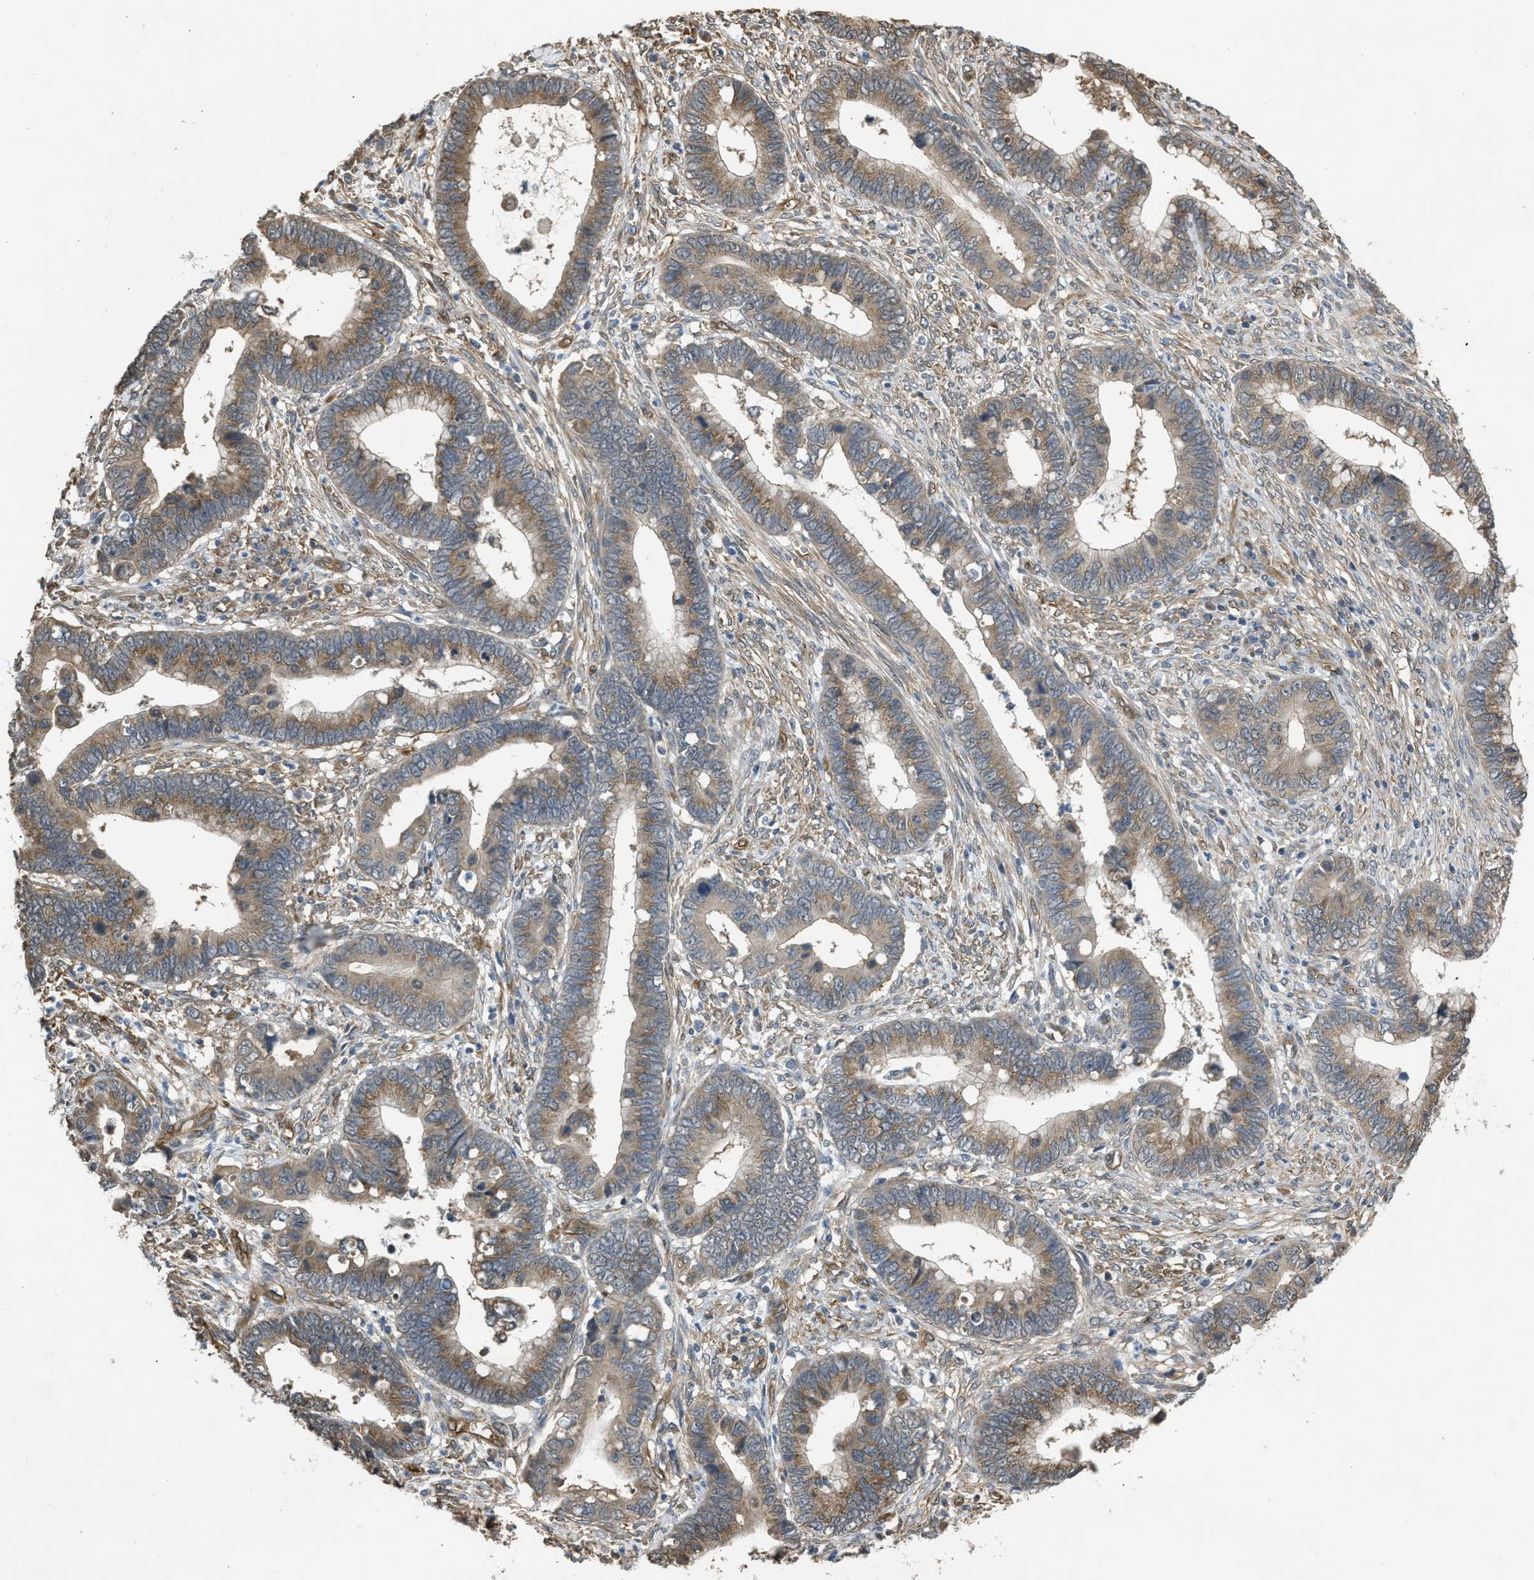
{"staining": {"intensity": "weak", "quantity": ">75%", "location": "cytoplasmic/membranous"}, "tissue": "cervical cancer", "cell_type": "Tumor cells", "image_type": "cancer", "snomed": [{"axis": "morphology", "description": "Adenocarcinoma, NOS"}, {"axis": "topography", "description": "Cervix"}], "caption": "Immunohistochemistry staining of cervical adenocarcinoma, which shows low levels of weak cytoplasmic/membranous staining in approximately >75% of tumor cells indicating weak cytoplasmic/membranous protein positivity. The staining was performed using DAB (3,3'-diaminobenzidine) (brown) for protein detection and nuclei were counterstained in hematoxylin (blue).", "gene": "BAG3", "patient": {"sex": "female", "age": 44}}